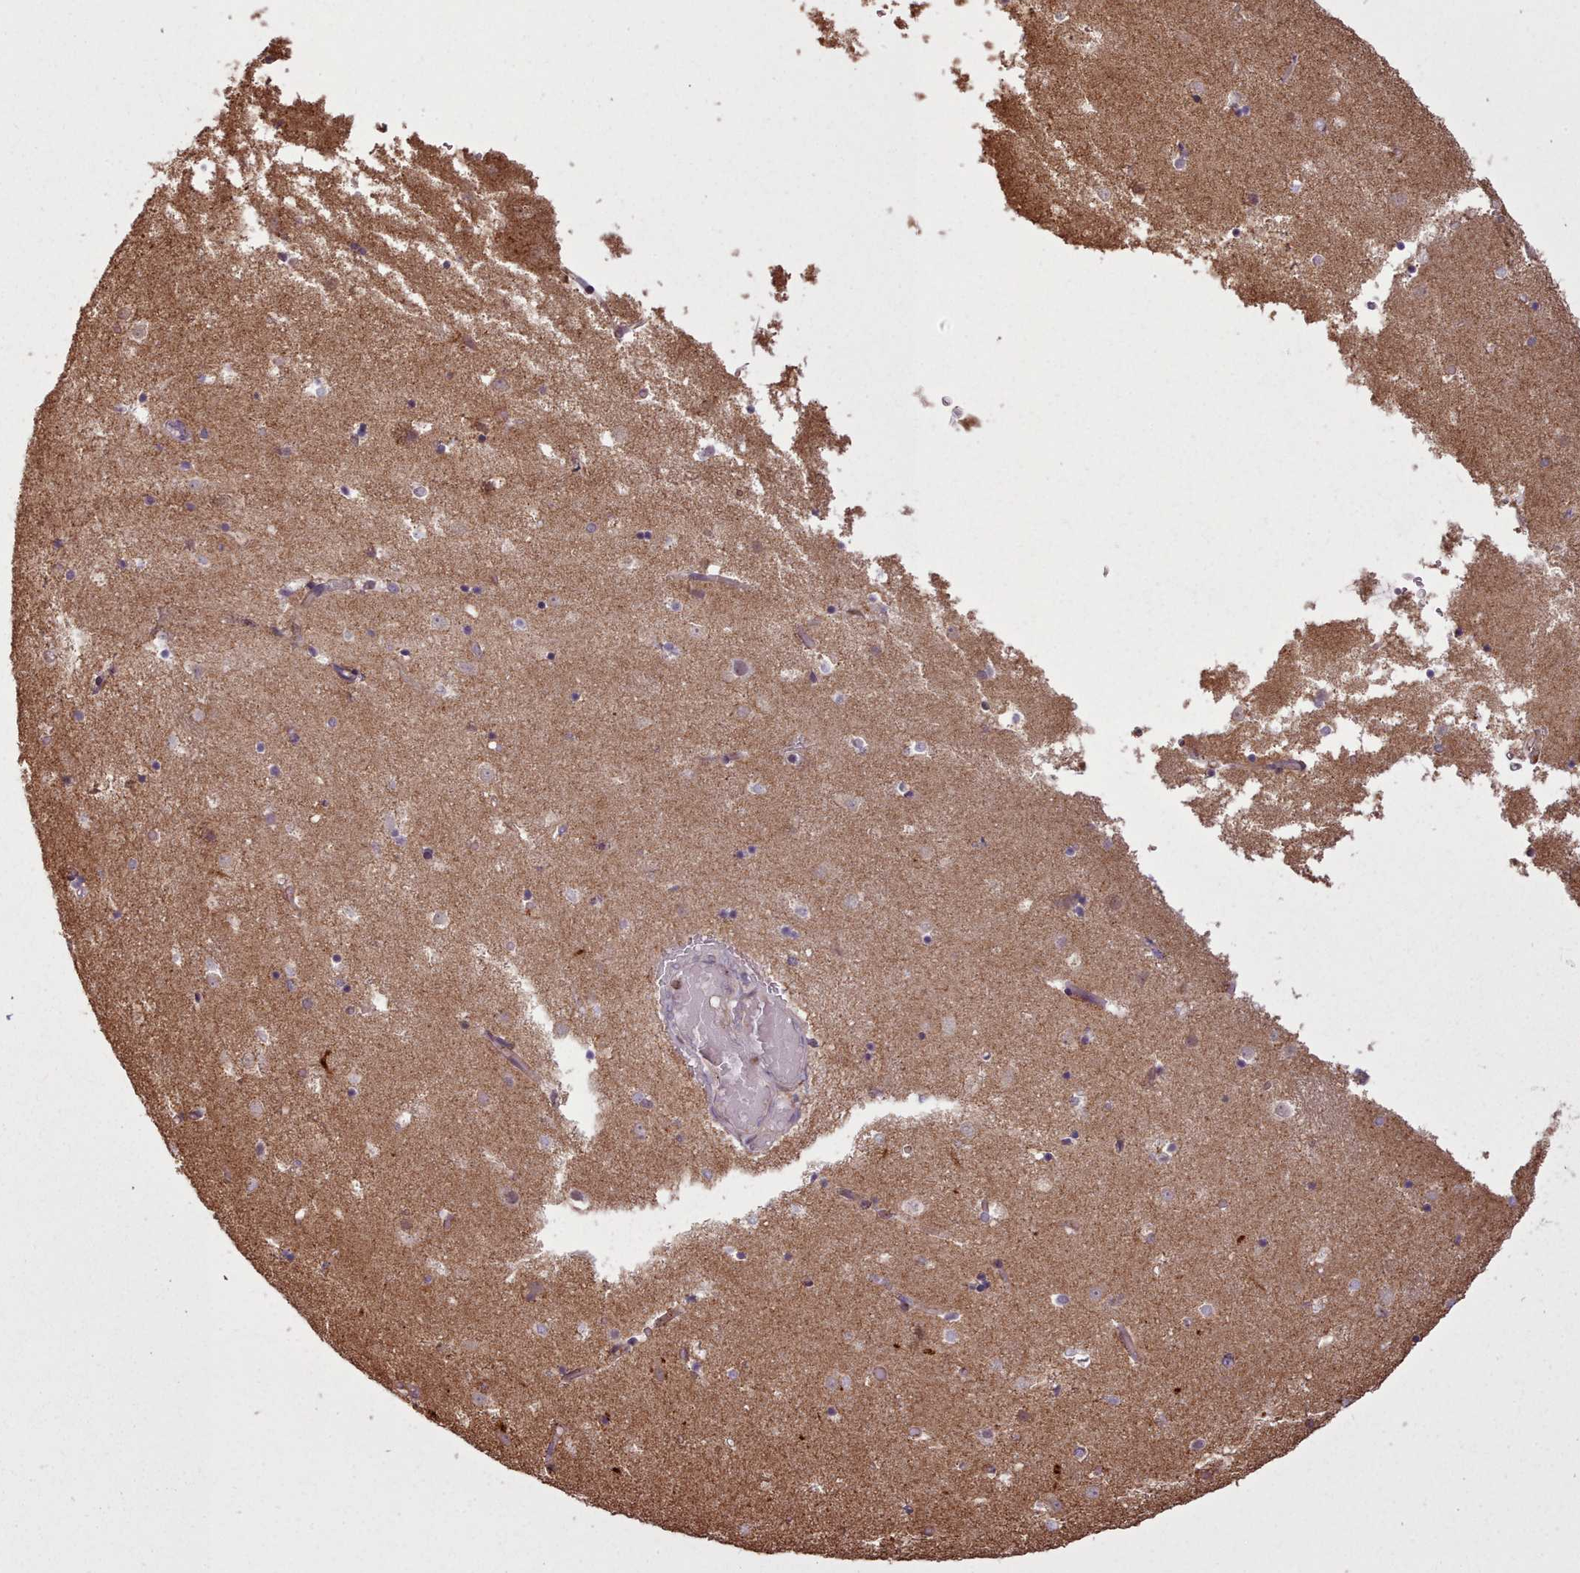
{"staining": {"intensity": "negative", "quantity": "none", "location": "none"}, "tissue": "caudate", "cell_type": "Glial cells", "image_type": "normal", "snomed": [{"axis": "morphology", "description": "Normal tissue, NOS"}, {"axis": "topography", "description": "Lateral ventricle wall"}], "caption": "Human caudate stained for a protein using immunohistochemistry exhibits no expression in glial cells.", "gene": "ZMYM4", "patient": {"sex": "female", "age": 52}}